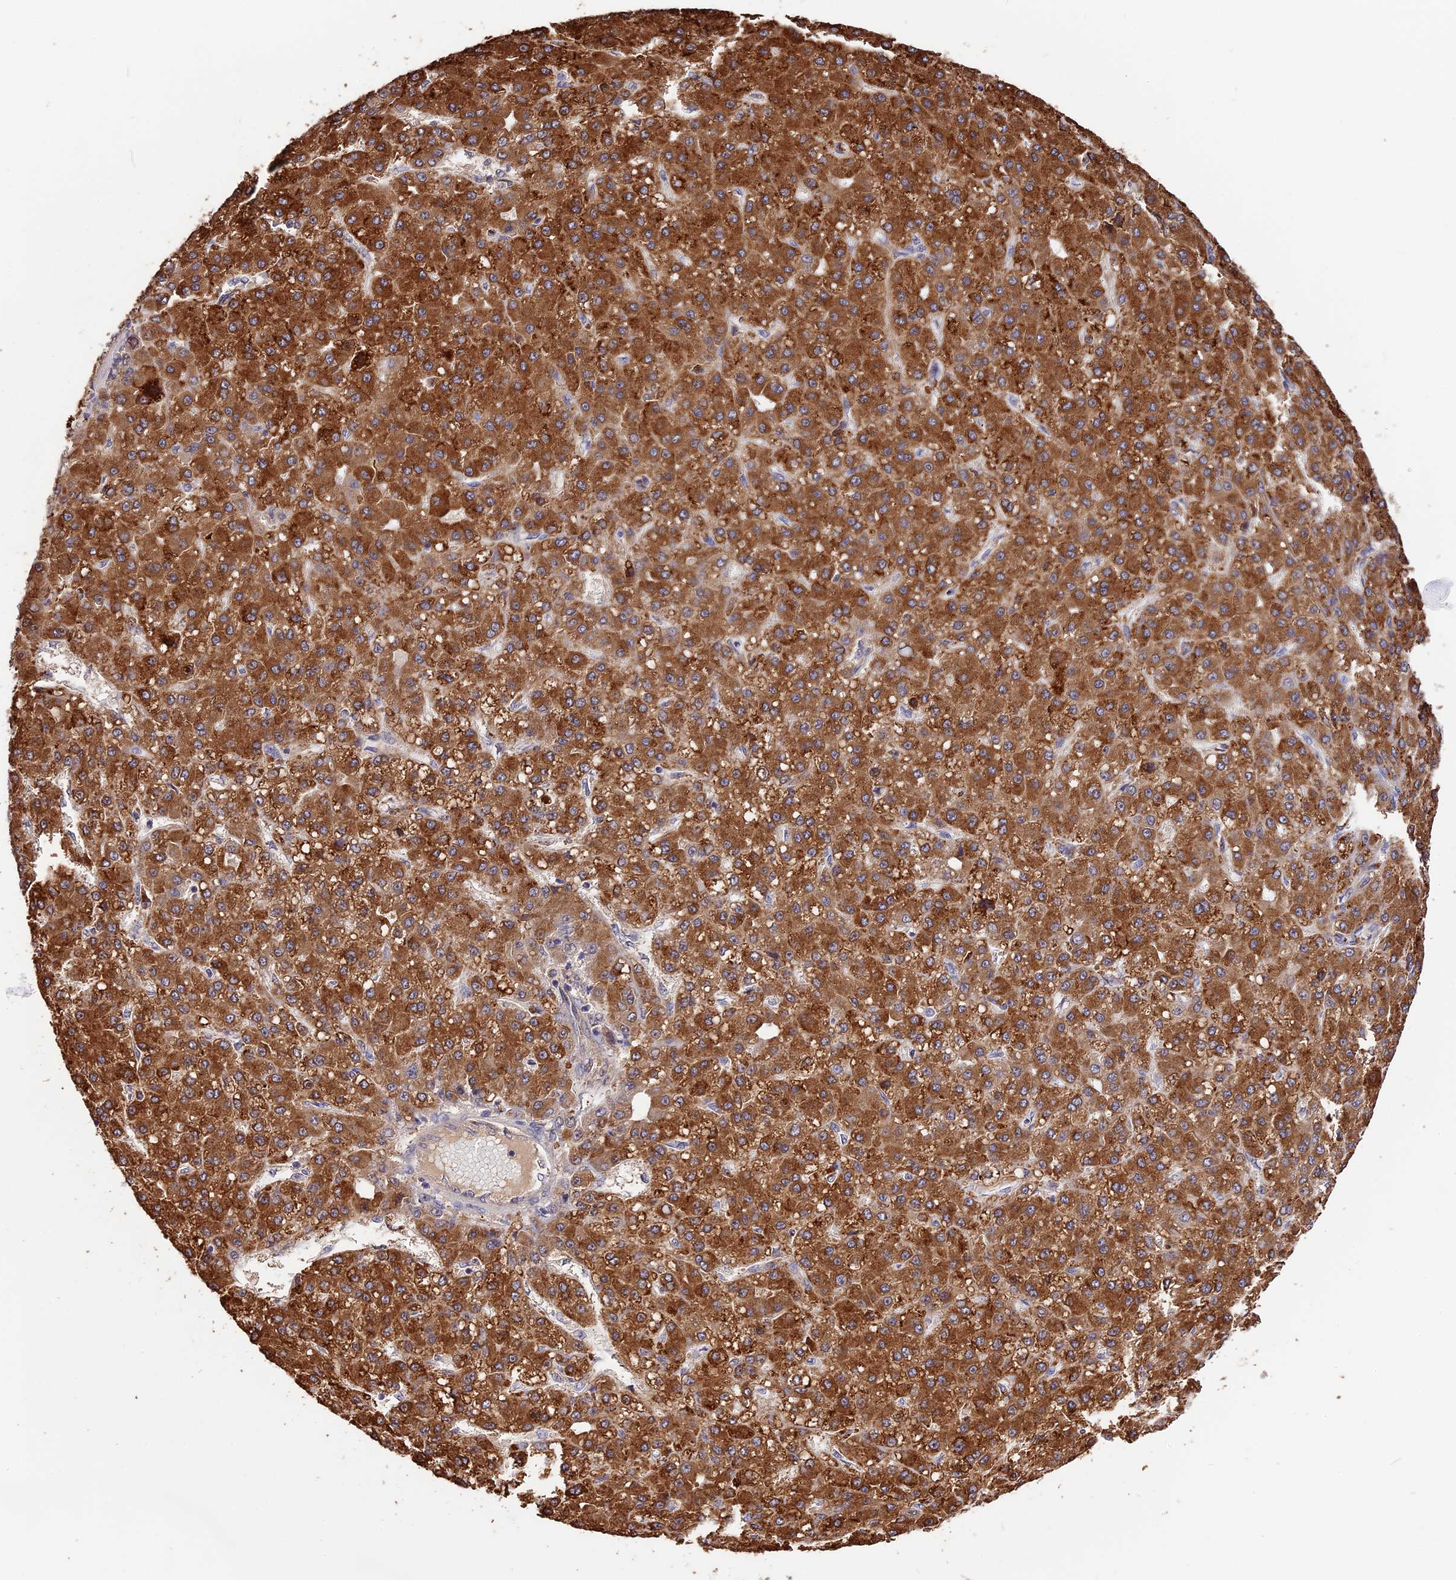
{"staining": {"intensity": "strong", "quantity": ">75%", "location": "cytoplasmic/membranous"}, "tissue": "liver cancer", "cell_type": "Tumor cells", "image_type": "cancer", "snomed": [{"axis": "morphology", "description": "Carcinoma, Hepatocellular, NOS"}, {"axis": "topography", "description": "Liver"}], "caption": "A high amount of strong cytoplasmic/membranous staining is present in about >75% of tumor cells in liver cancer (hepatocellular carcinoma) tissue.", "gene": "TRMT1", "patient": {"sex": "male", "age": 67}}